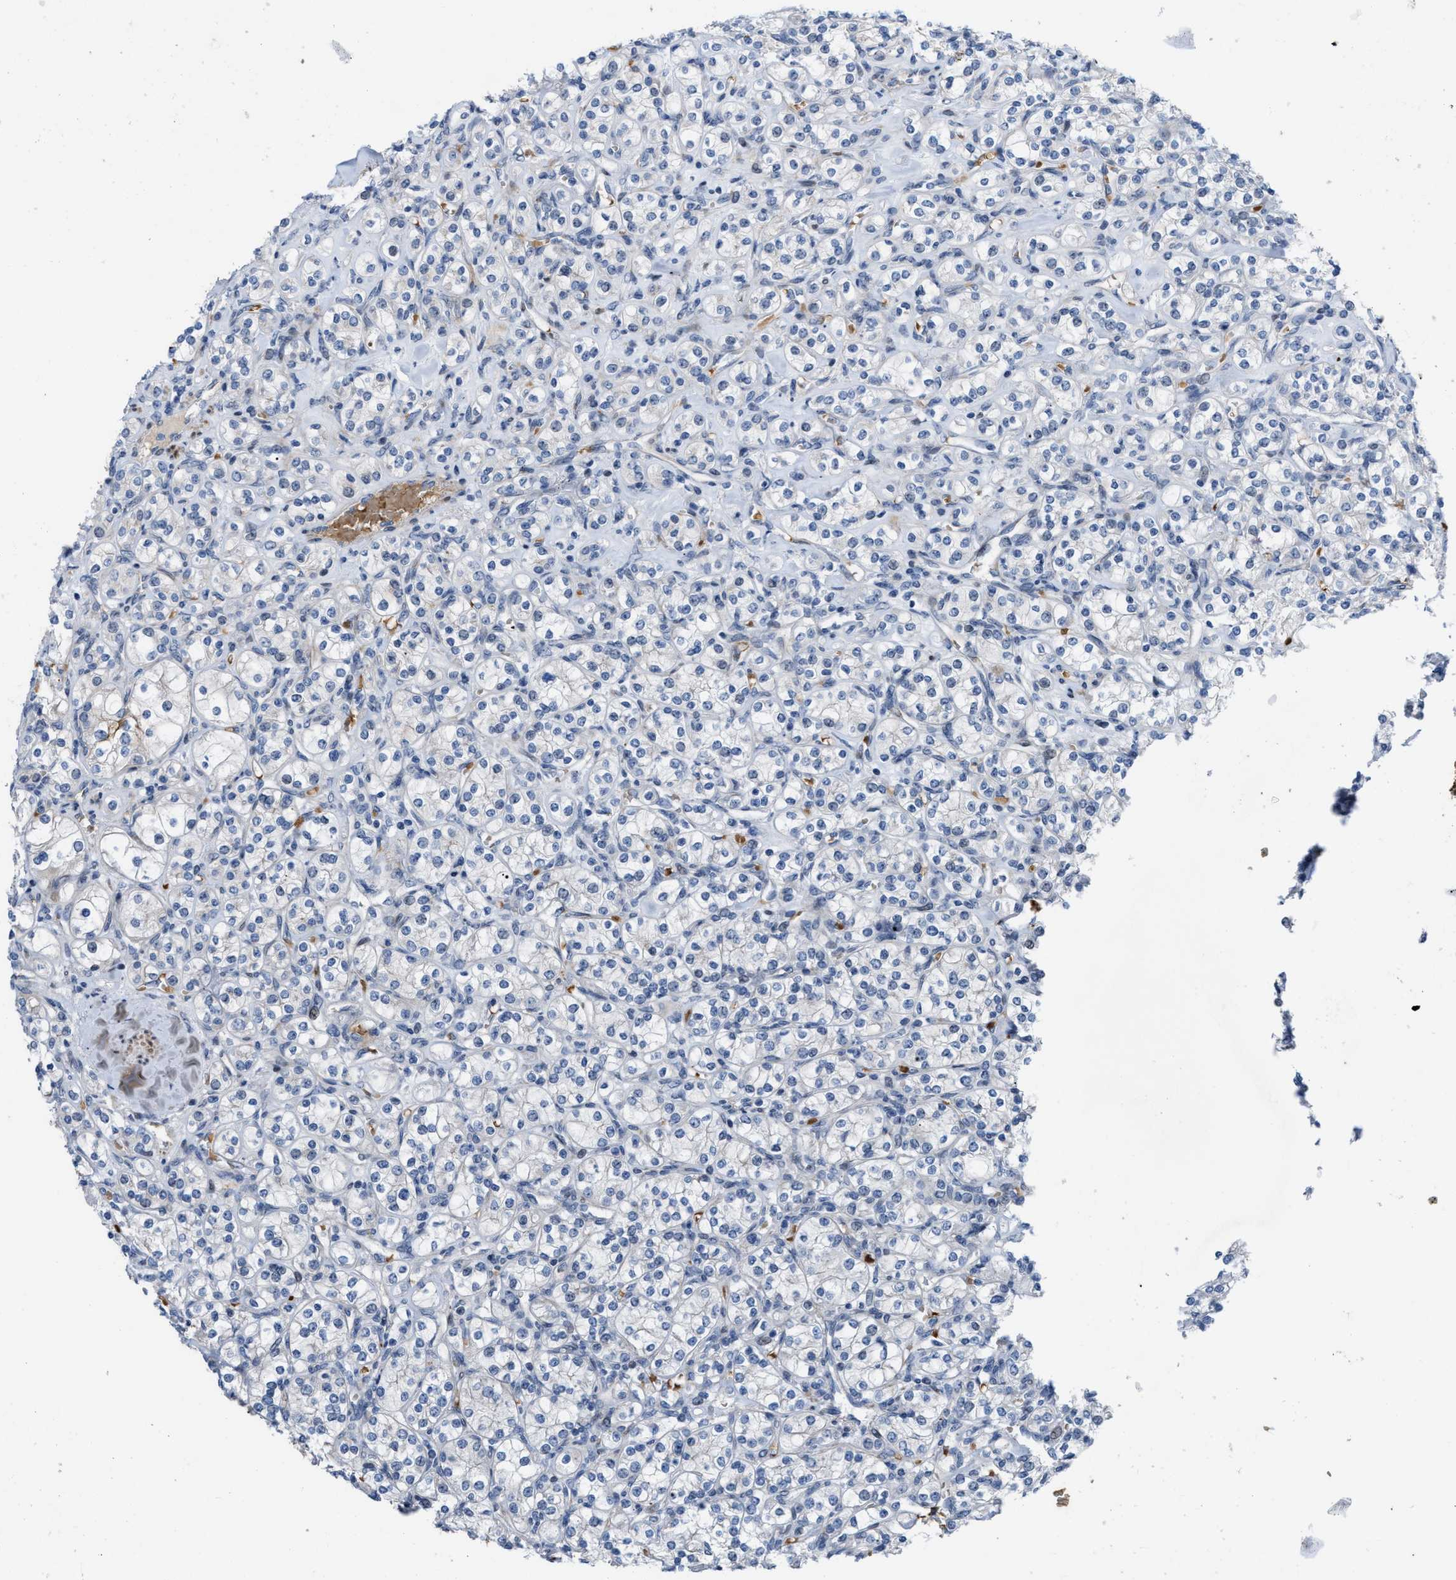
{"staining": {"intensity": "negative", "quantity": "none", "location": "none"}, "tissue": "renal cancer", "cell_type": "Tumor cells", "image_type": "cancer", "snomed": [{"axis": "morphology", "description": "Adenocarcinoma, NOS"}, {"axis": "topography", "description": "Kidney"}], "caption": "A high-resolution micrograph shows IHC staining of renal adenocarcinoma, which reveals no significant staining in tumor cells.", "gene": "POLR1F", "patient": {"sex": "male", "age": 77}}